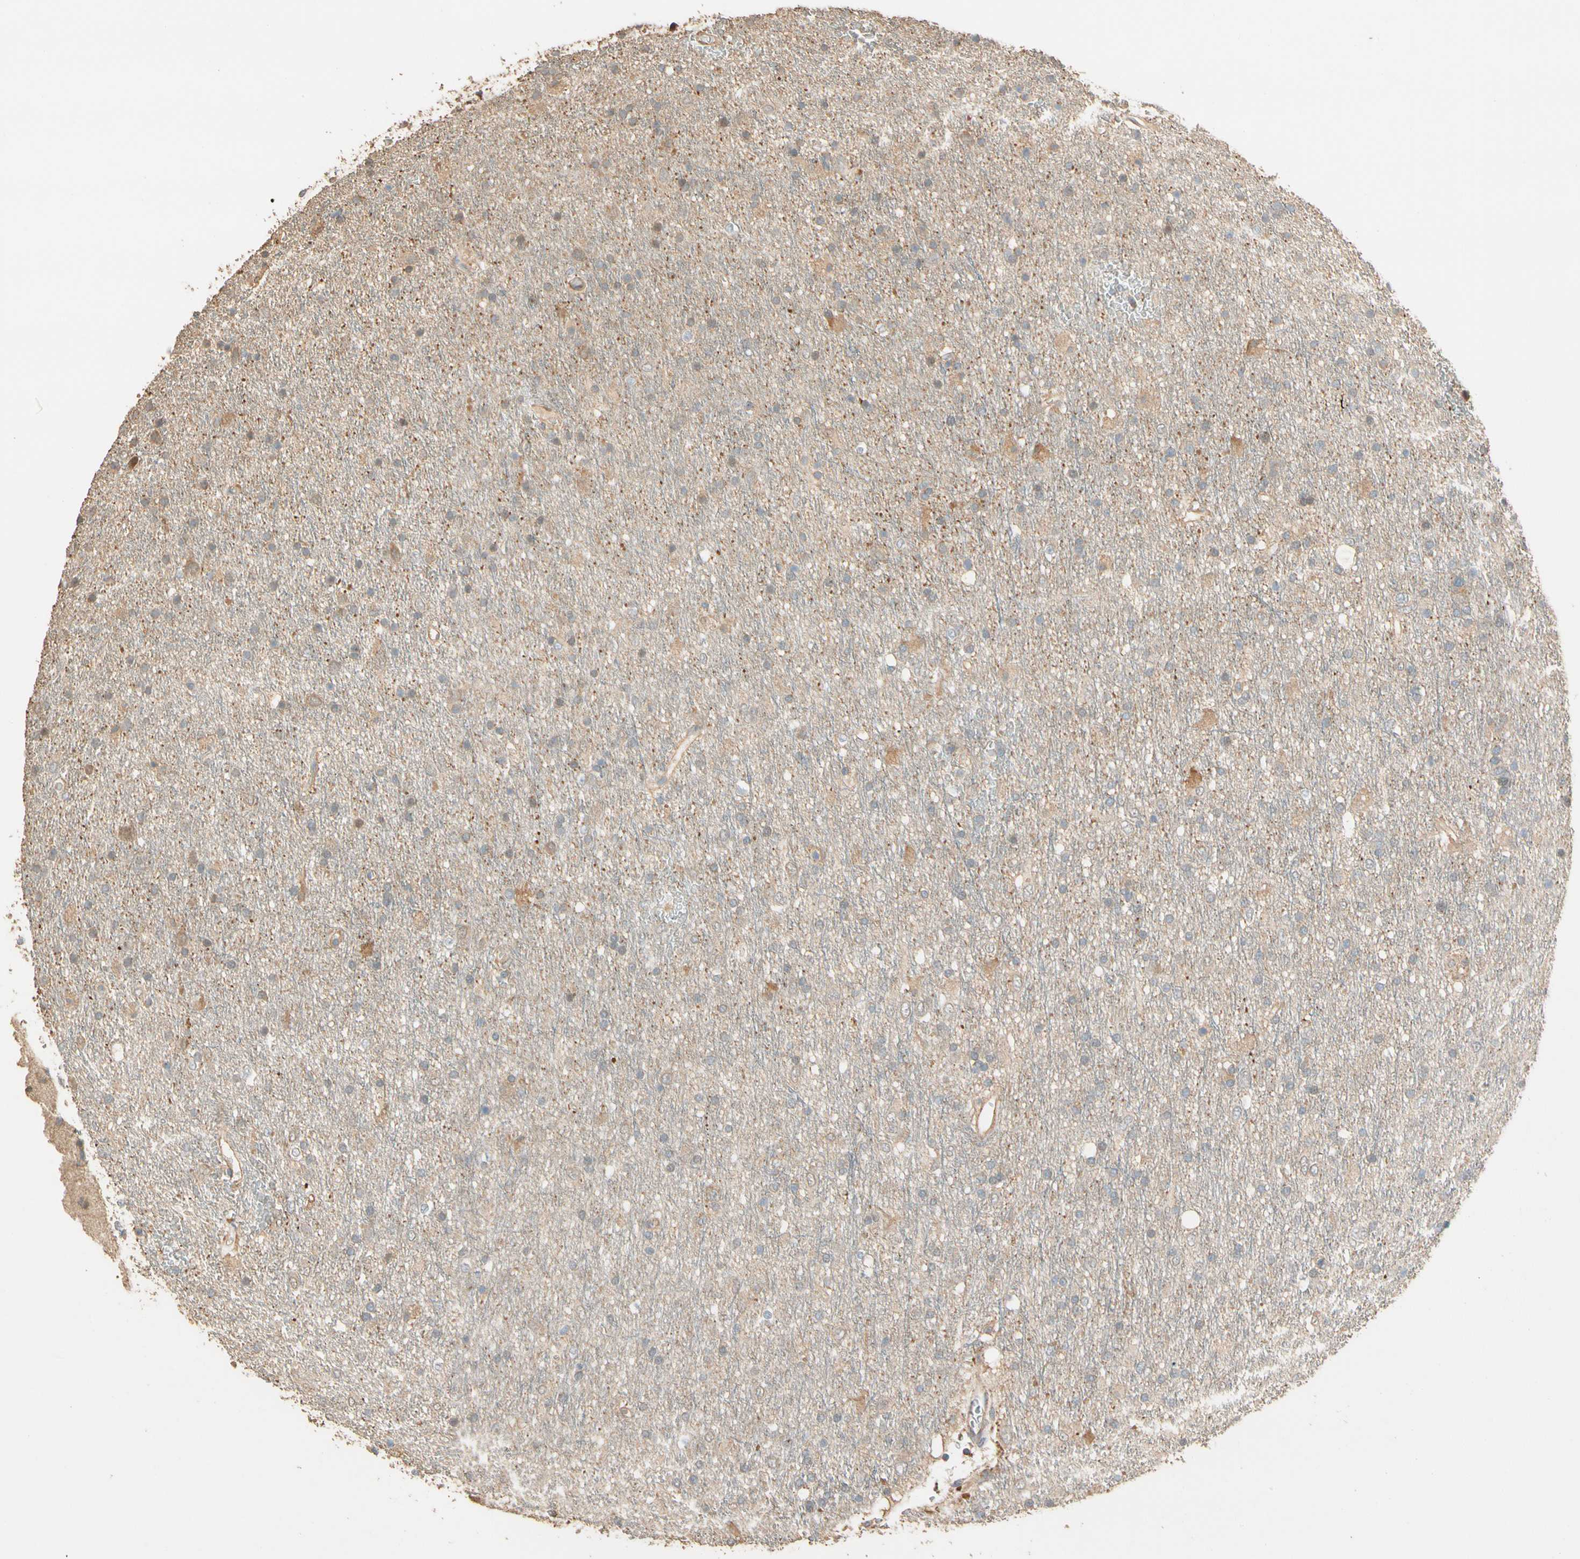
{"staining": {"intensity": "weak", "quantity": "25%-75%", "location": "cytoplasmic/membranous"}, "tissue": "glioma", "cell_type": "Tumor cells", "image_type": "cancer", "snomed": [{"axis": "morphology", "description": "Glioma, malignant, Low grade"}, {"axis": "topography", "description": "Brain"}], "caption": "Malignant low-grade glioma stained with DAB IHC displays low levels of weak cytoplasmic/membranous staining in about 25%-75% of tumor cells.", "gene": "CDH6", "patient": {"sex": "male", "age": 77}}